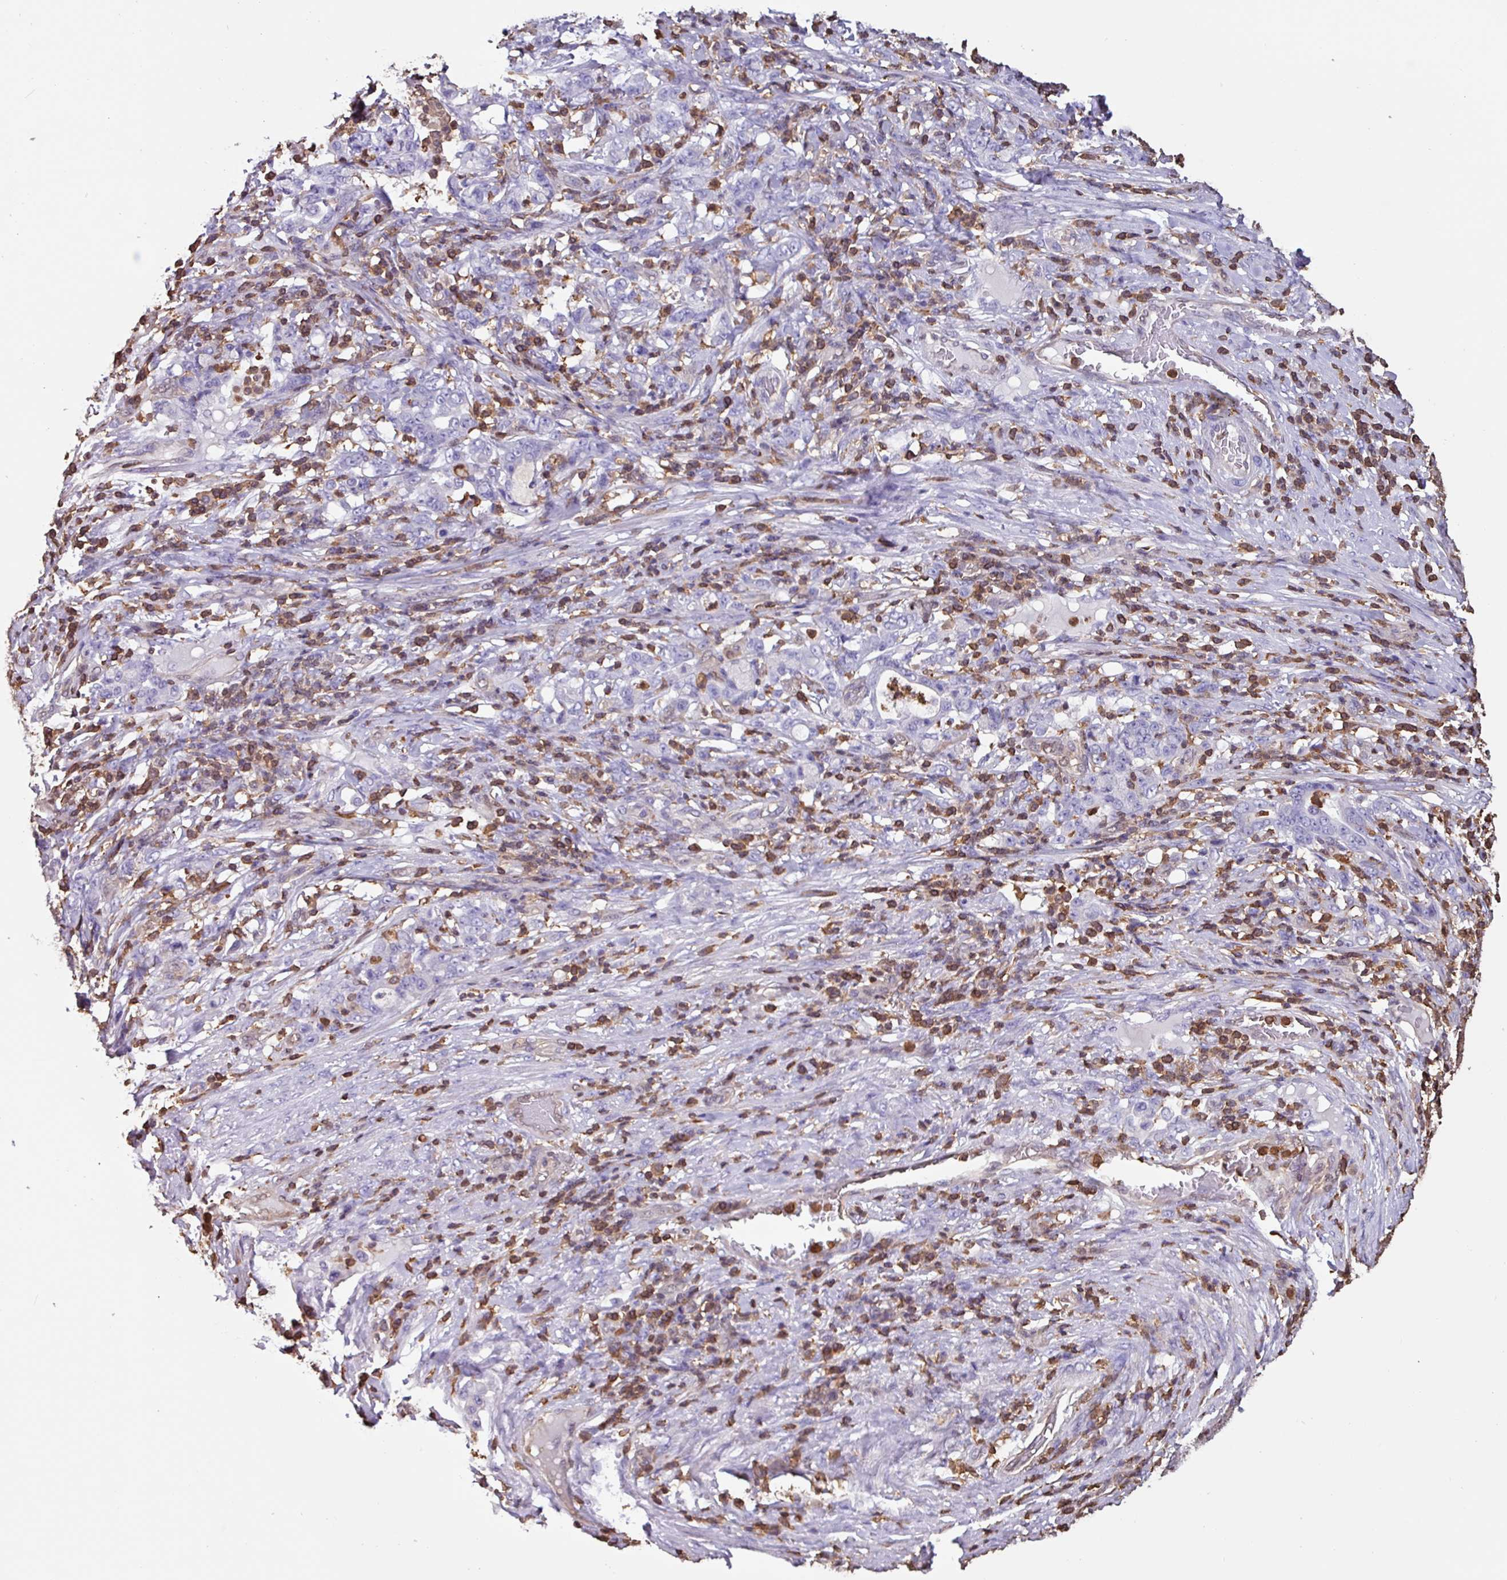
{"staining": {"intensity": "negative", "quantity": "none", "location": "none"}, "tissue": "stomach cancer", "cell_type": "Tumor cells", "image_type": "cancer", "snomed": [{"axis": "morphology", "description": "Adenocarcinoma, NOS"}, {"axis": "topography", "description": "Stomach"}], "caption": "Tumor cells show no significant protein expression in adenocarcinoma (stomach). (Immunohistochemistry, brightfield microscopy, high magnification).", "gene": "ARHGDIB", "patient": {"sex": "female", "age": 79}}